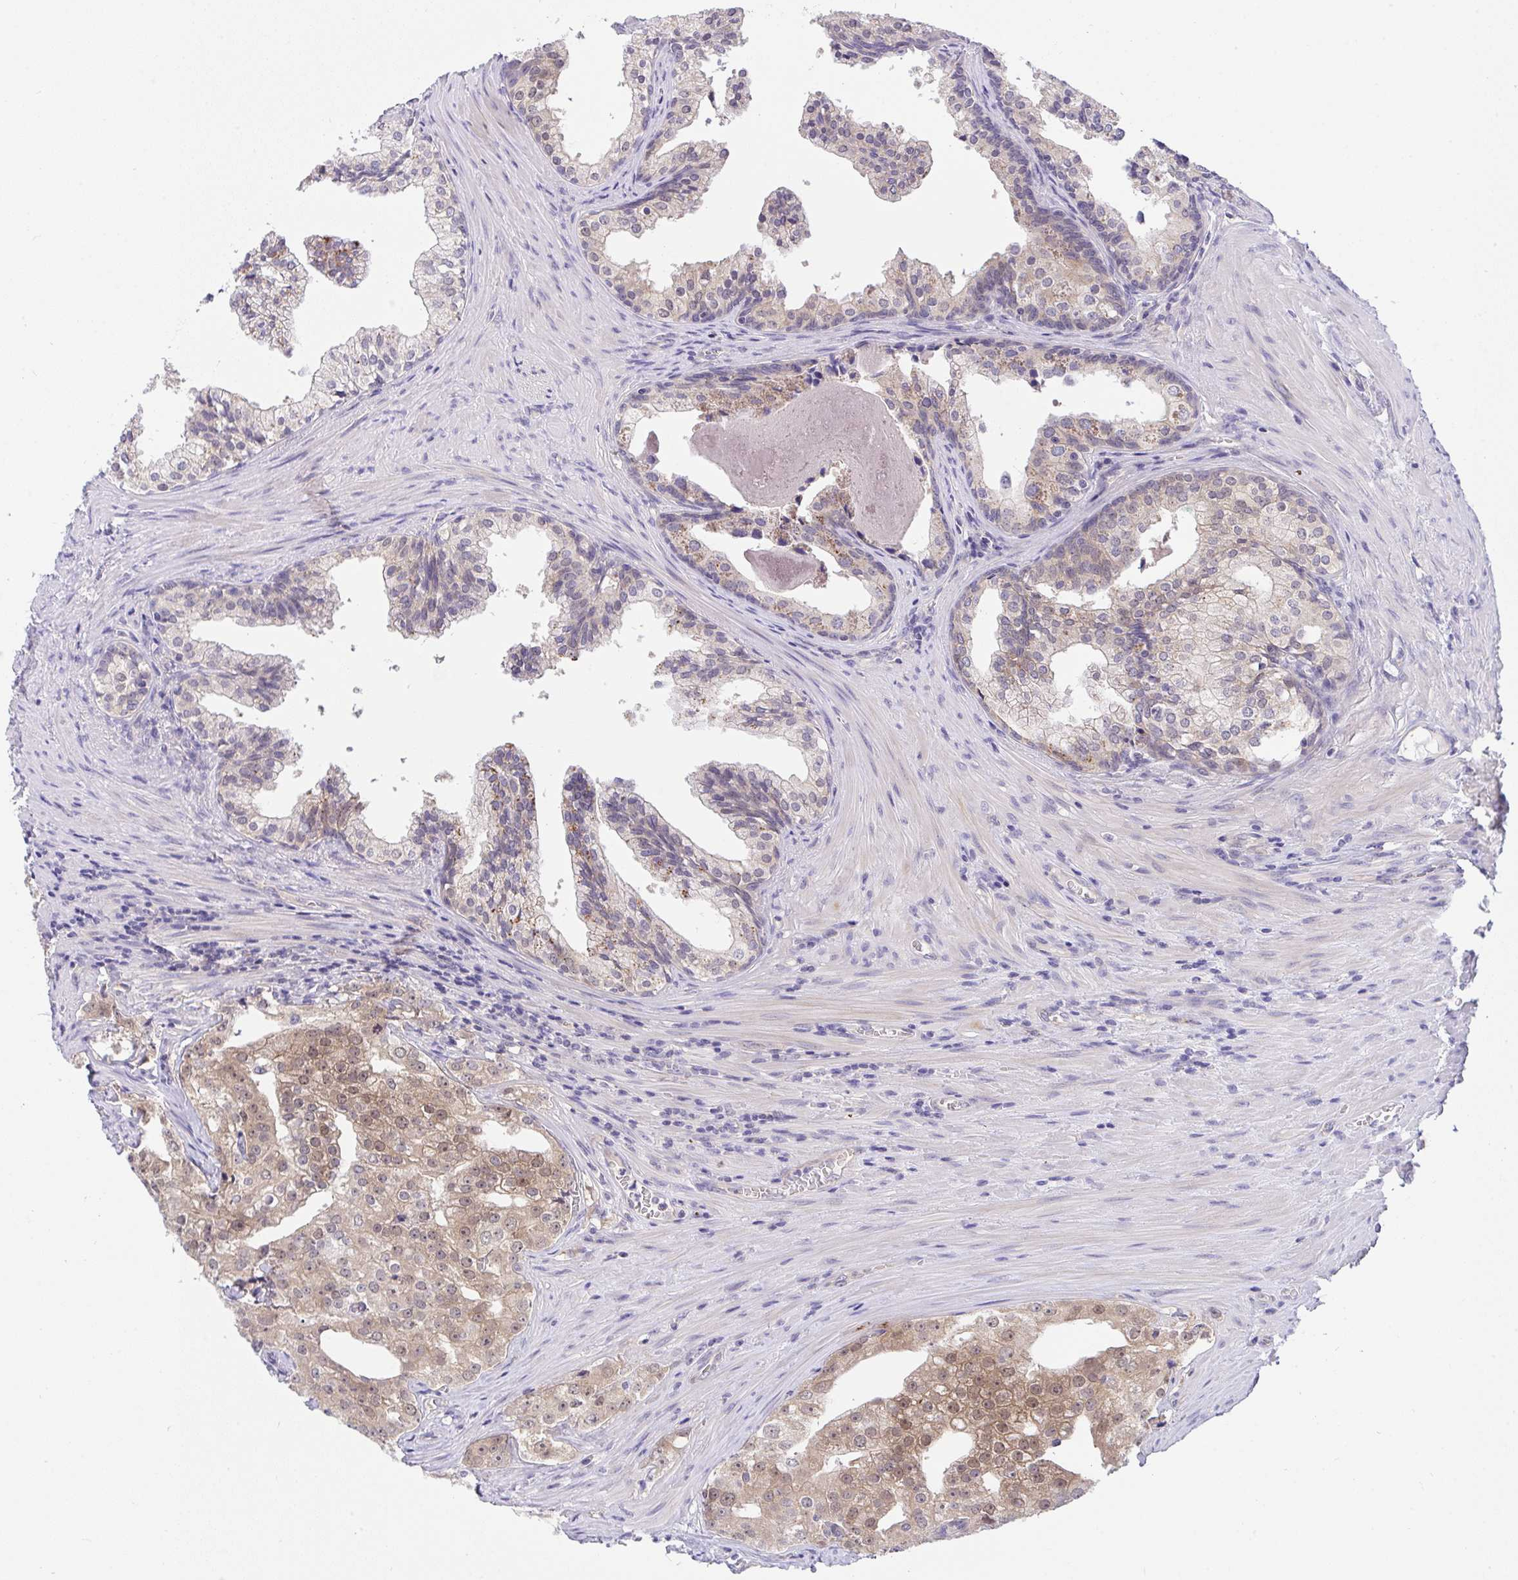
{"staining": {"intensity": "moderate", "quantity": ">75%", "location": "cytoplasmic/membranous,nuclear"}, "tissue": "prostate cancer", "cell_type": "Tumor cells", "image_type": "cancer", "snomed": [{"axis": "morphology", "description": "Adenocarcinoma, High grade"}, {"axis": "topography", "description": "Prostate"}], "caption": "DAB (3,3'-diaminobenzidine) immunohistochemical staining of human prostate cancer reveals moderate cytoplasmic/membranous and nuclear protein staining in about >75% of tumor cells. Immunohistochemistry (ihc) stains the protein of interest in brown and the nuclei are stained blue.", "gene": "HOXD12", "patient": {"sex": "male", "age": 68}}